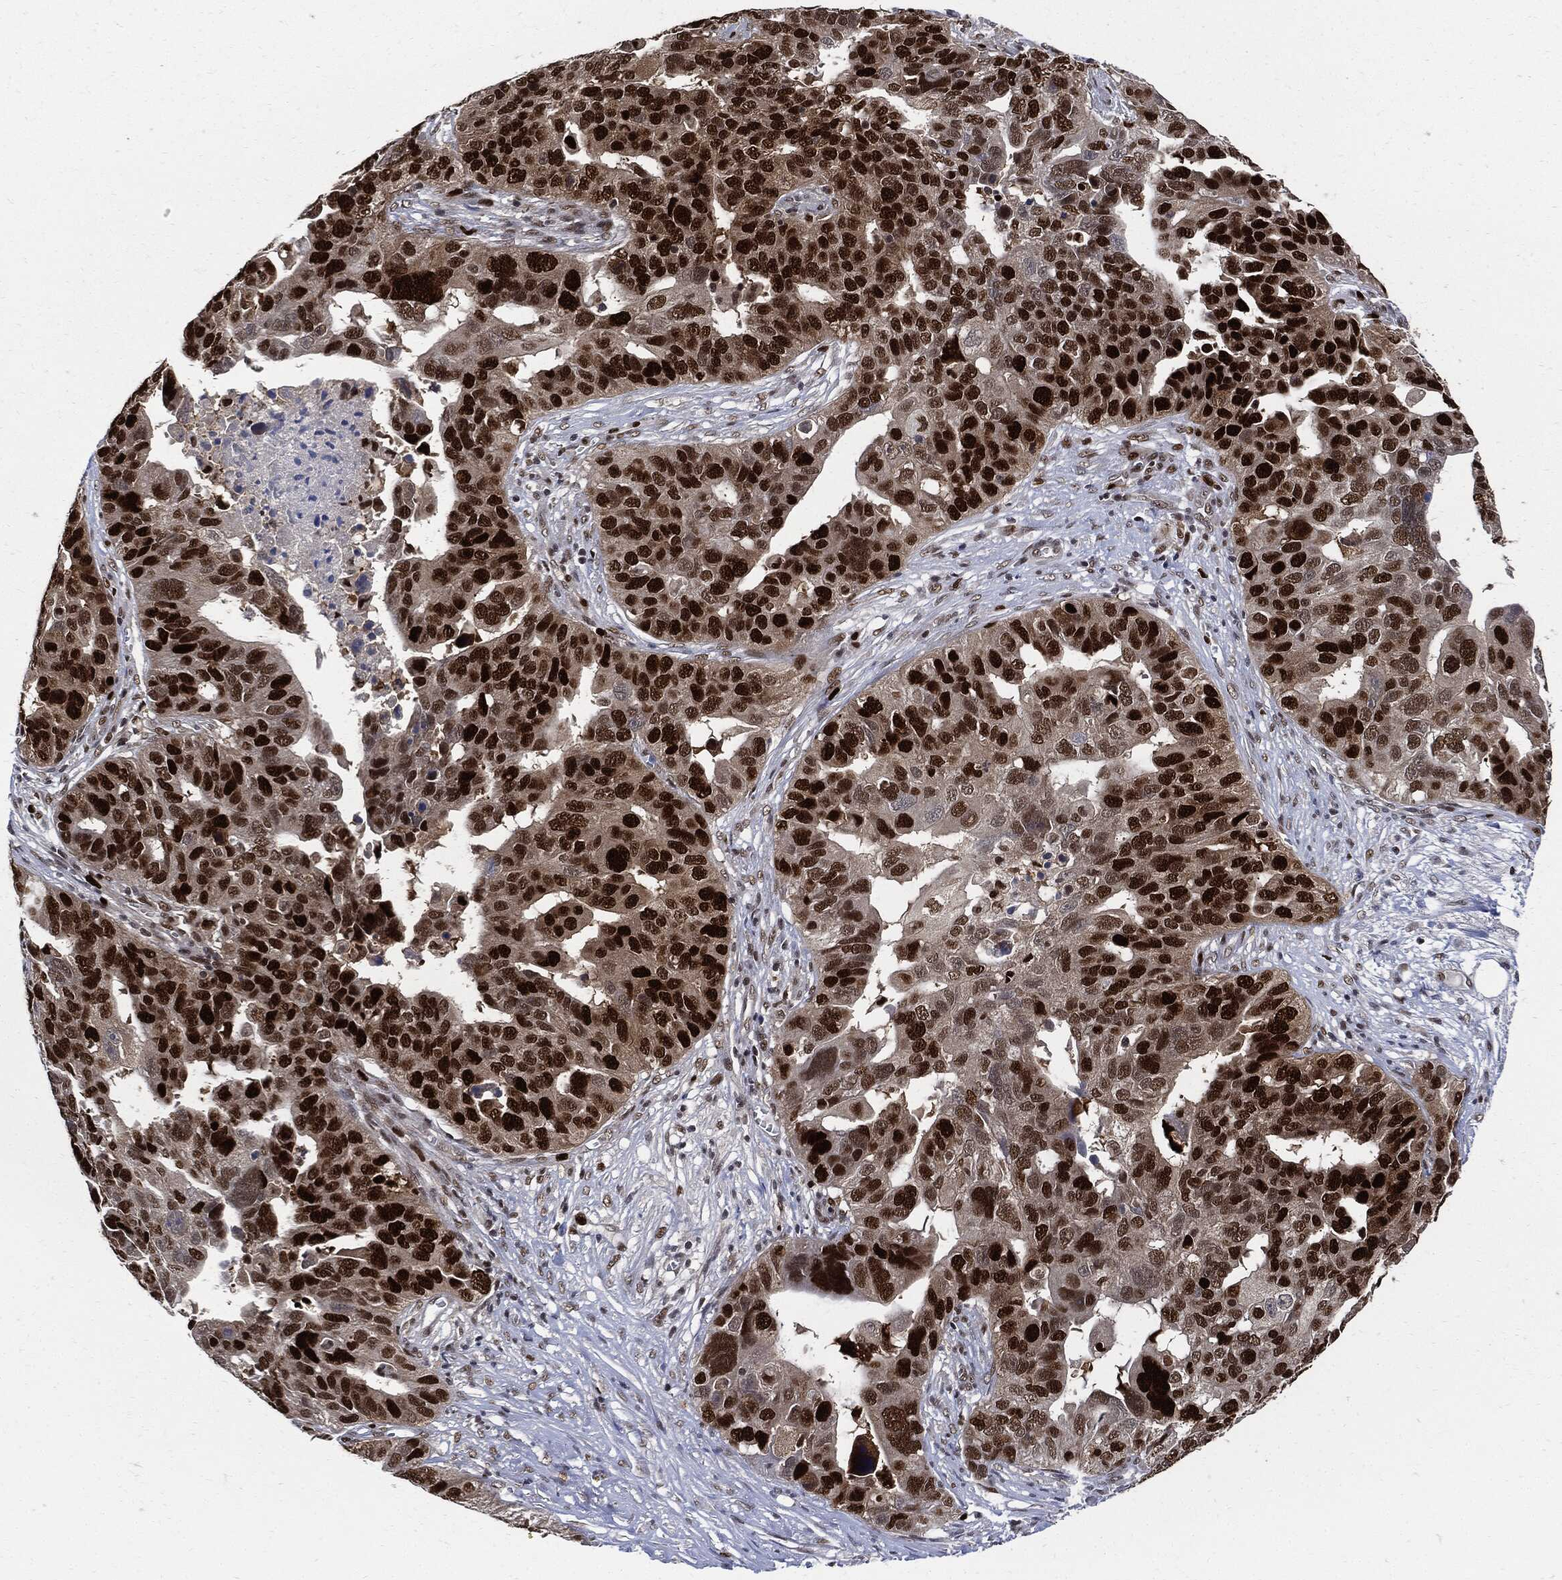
{"staining": {"intensity": "strong", "quantity": ">75%", "location": "nuclear"}, "tissue": "ovarian cancer", "cell_type": "Tumor cells", "image_type": "cancer", "snomed": [{"axis": "morphology", "description": "Carcinoma, endometroid"}, {"axis": "topography", "description": "Soft tissue"}, {"axis": "topography", "description": "Ovary"}], "caption": "Immunohistochemical staining of human ovarian cancer displays high levels of strong nuclear protein positivity in approximately >75% of tumor cells.", "gene": "PCNA", "patient": {"sex": "female", "age": 52}}